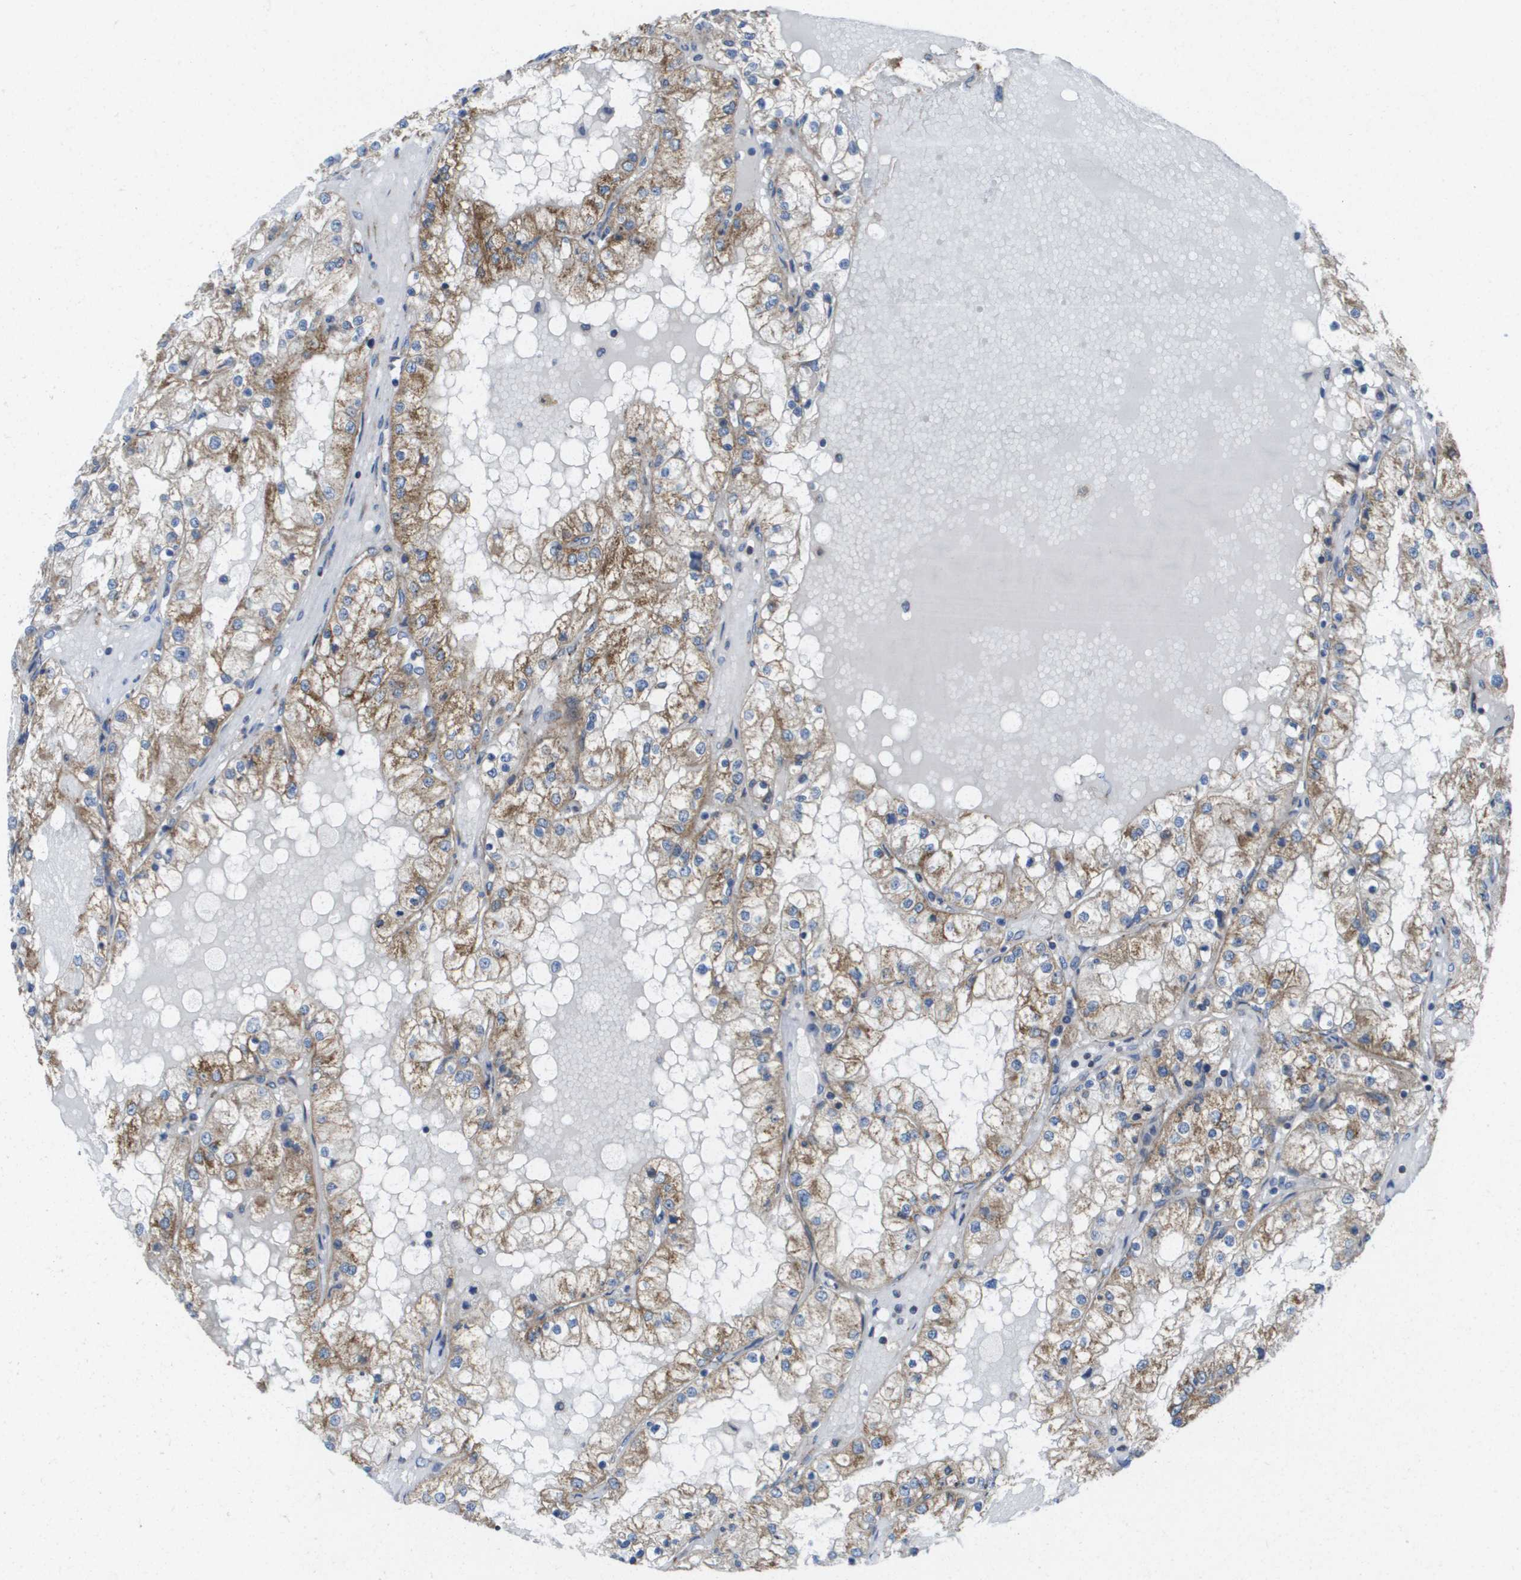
{"staining": {"intensity": "moderate", "quantity": ">75%", "location": "cytoplasmic/membranous"}, "tissue": "renal cancer", "cell_type": "Tumor cells", "image_type": "cancer", "snomed": [{"axis": "morphology", "description": "Adenocarcinoma, NOS"}, {"axis": "topography", "description": "Kidney"}], "caption": "About >75% of tumor cells in renal cancer (adenocarcinoma) display moderate cytoplasmic/membranous protein staining as visualized by brown immunohistochemical staining.", "gene": "FIS1", "patient": {"sex": "male", "age": 68}}